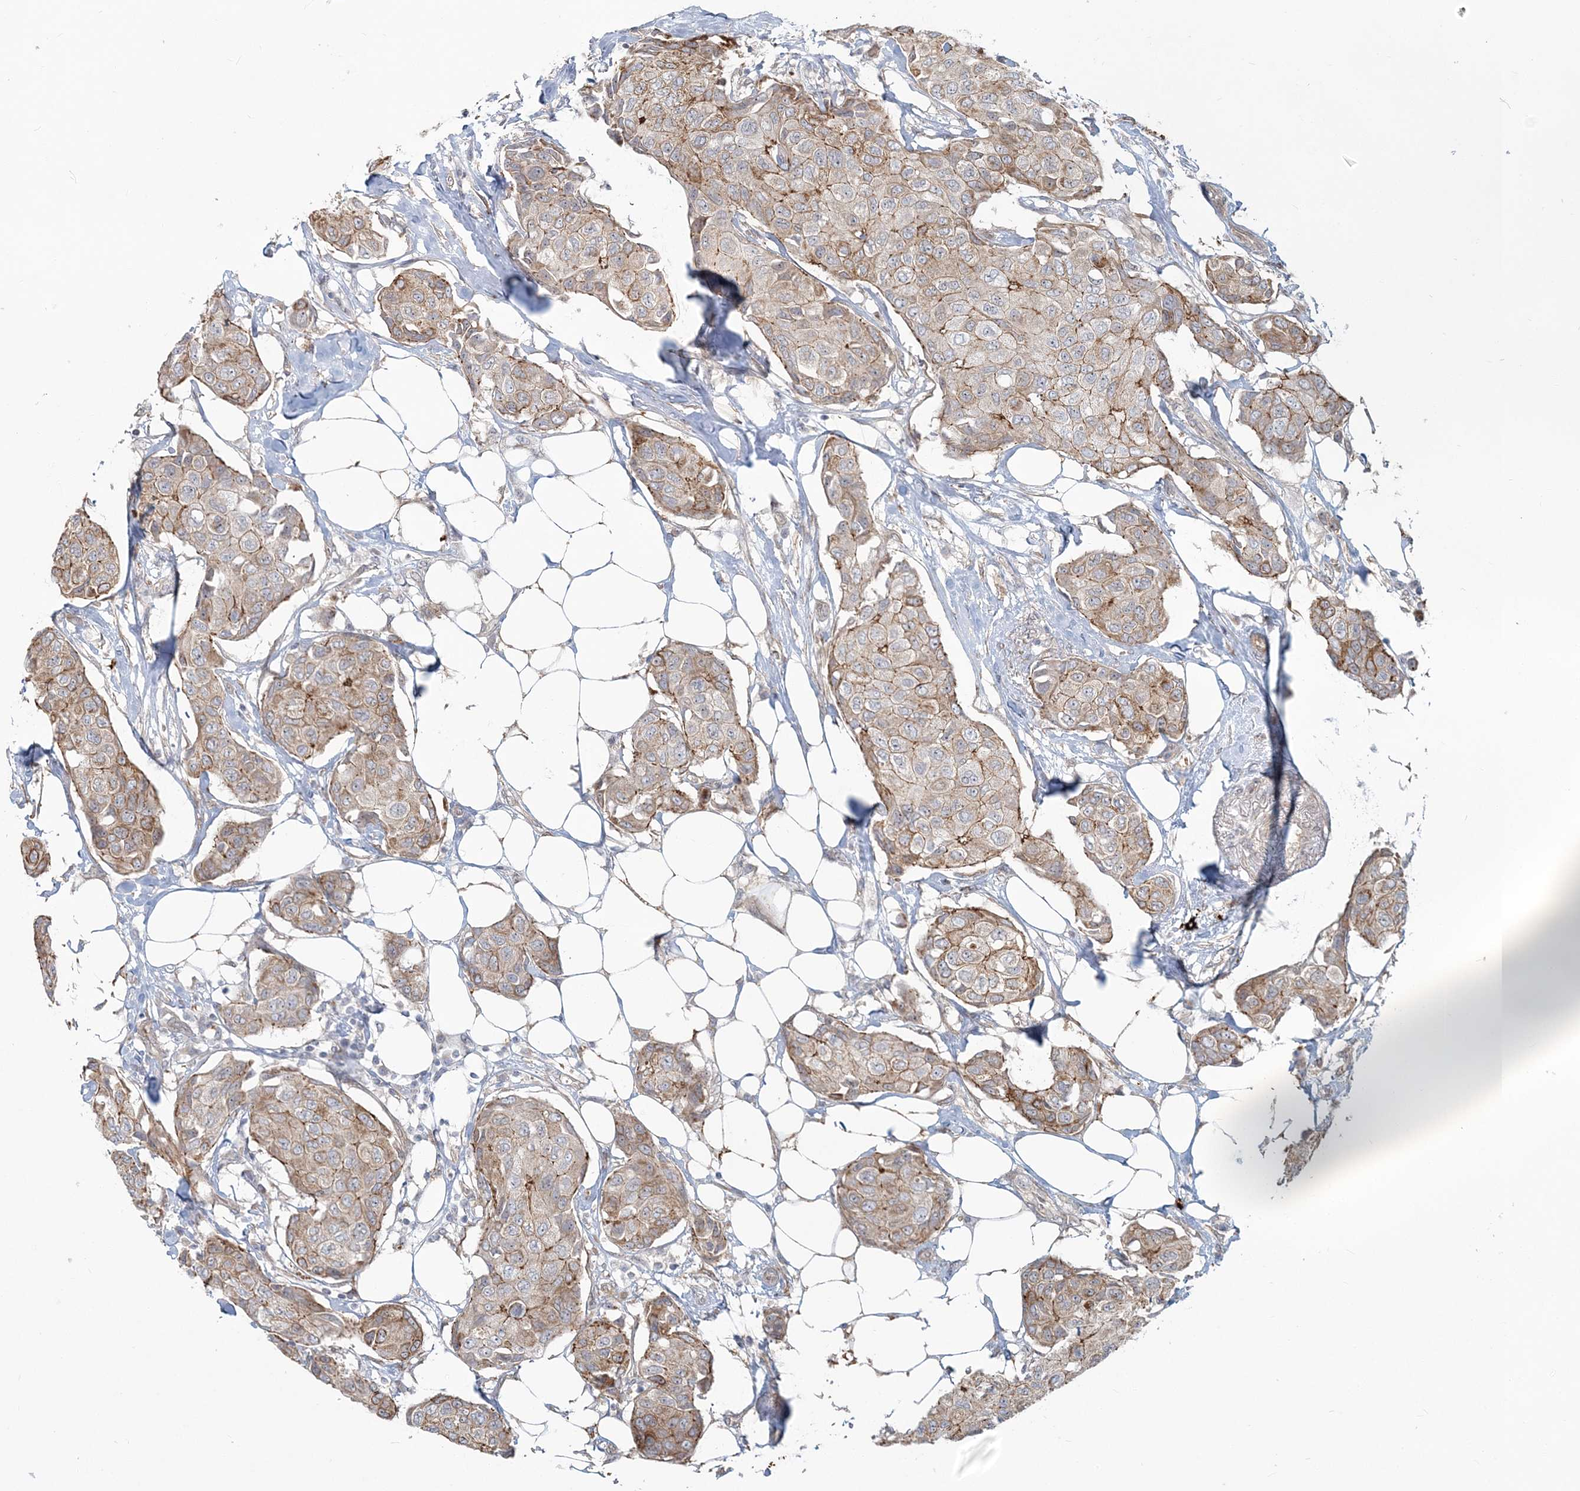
{"staining": {"intensity": "moderate", "quantity": ">75%", "location": "cytoplasmic/membranous"}, "tissue": "breast cancer", "cell_type": "Tumor cells", "image_type": "cancer", "snomed": [{"axis": "morphology", "description": "Duct carcinoma"}, {"axis": "topography", "description": "Breast"}], "caption": "Breast invasive ductal carcinoma stained with a brown dye shows moderate cytoplasmic/membranous positive expression in about >75% of tumor cells.", "gene": "SH3PXD2A", "patient": {"sex": "female", "age": 80}}